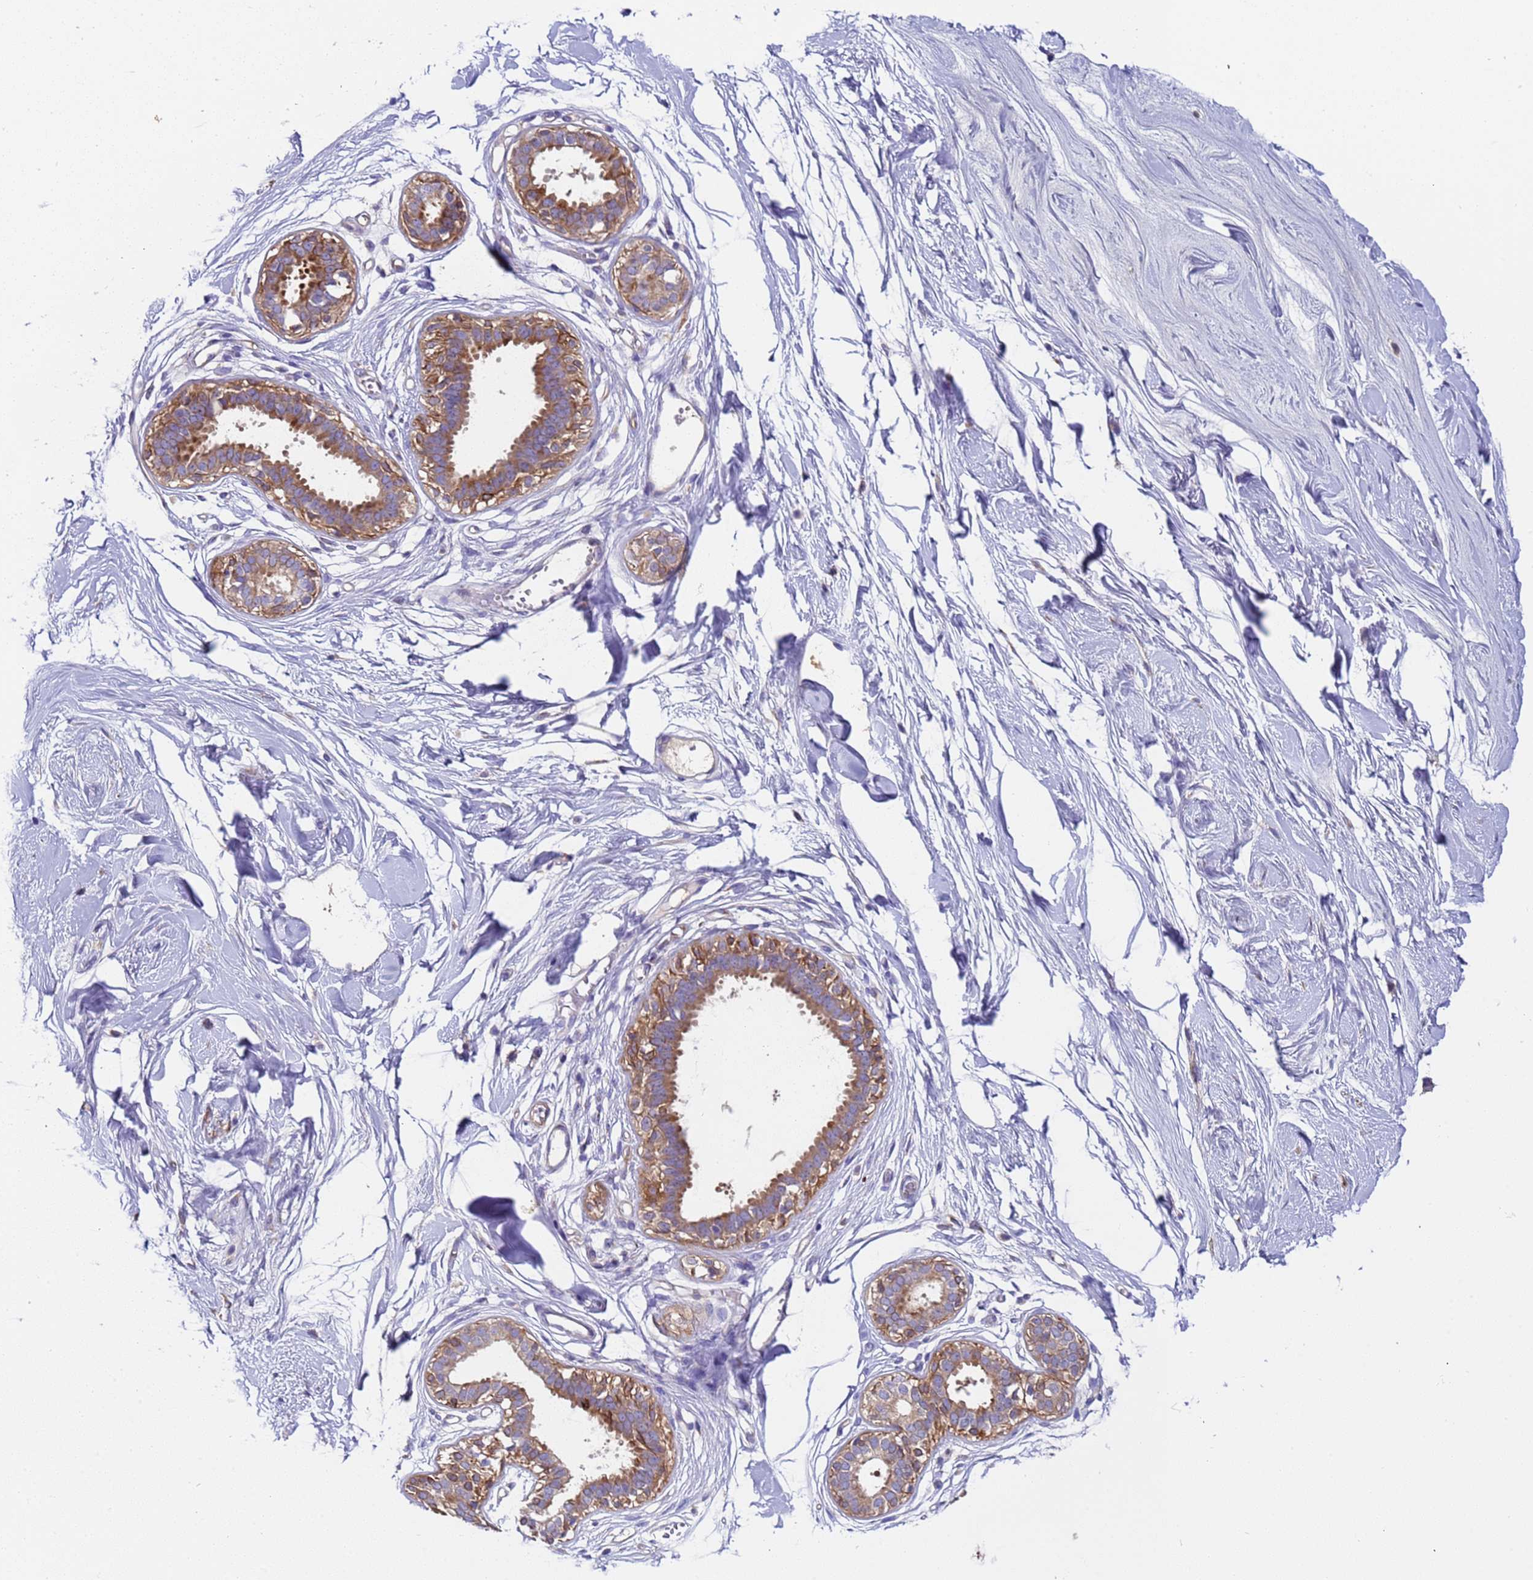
{"staining": {"intensity": "negative", "quantity": "none", "location": "none"}, "tissue": "breast", "cell_type": "Adipocytes", "image_type": "normal", "snomed": [{"axis": "morphology", "description": "Normal tissue, NOS"}, {"axis": "topography", "description": "Breast"}], "caption": "This is a image of immunohistochemistry (IHC) staining of benign breast, which shows no positivity in adipocytes. (Stains: DAB (3,3'-diaminobenzidine) immunohistochemistry with hematoxylin counter stain, Microscopy: brightfield microscopy at high magnification).", "gene": "PAQR7", "patient": {"sex": "female", "age": 45}}